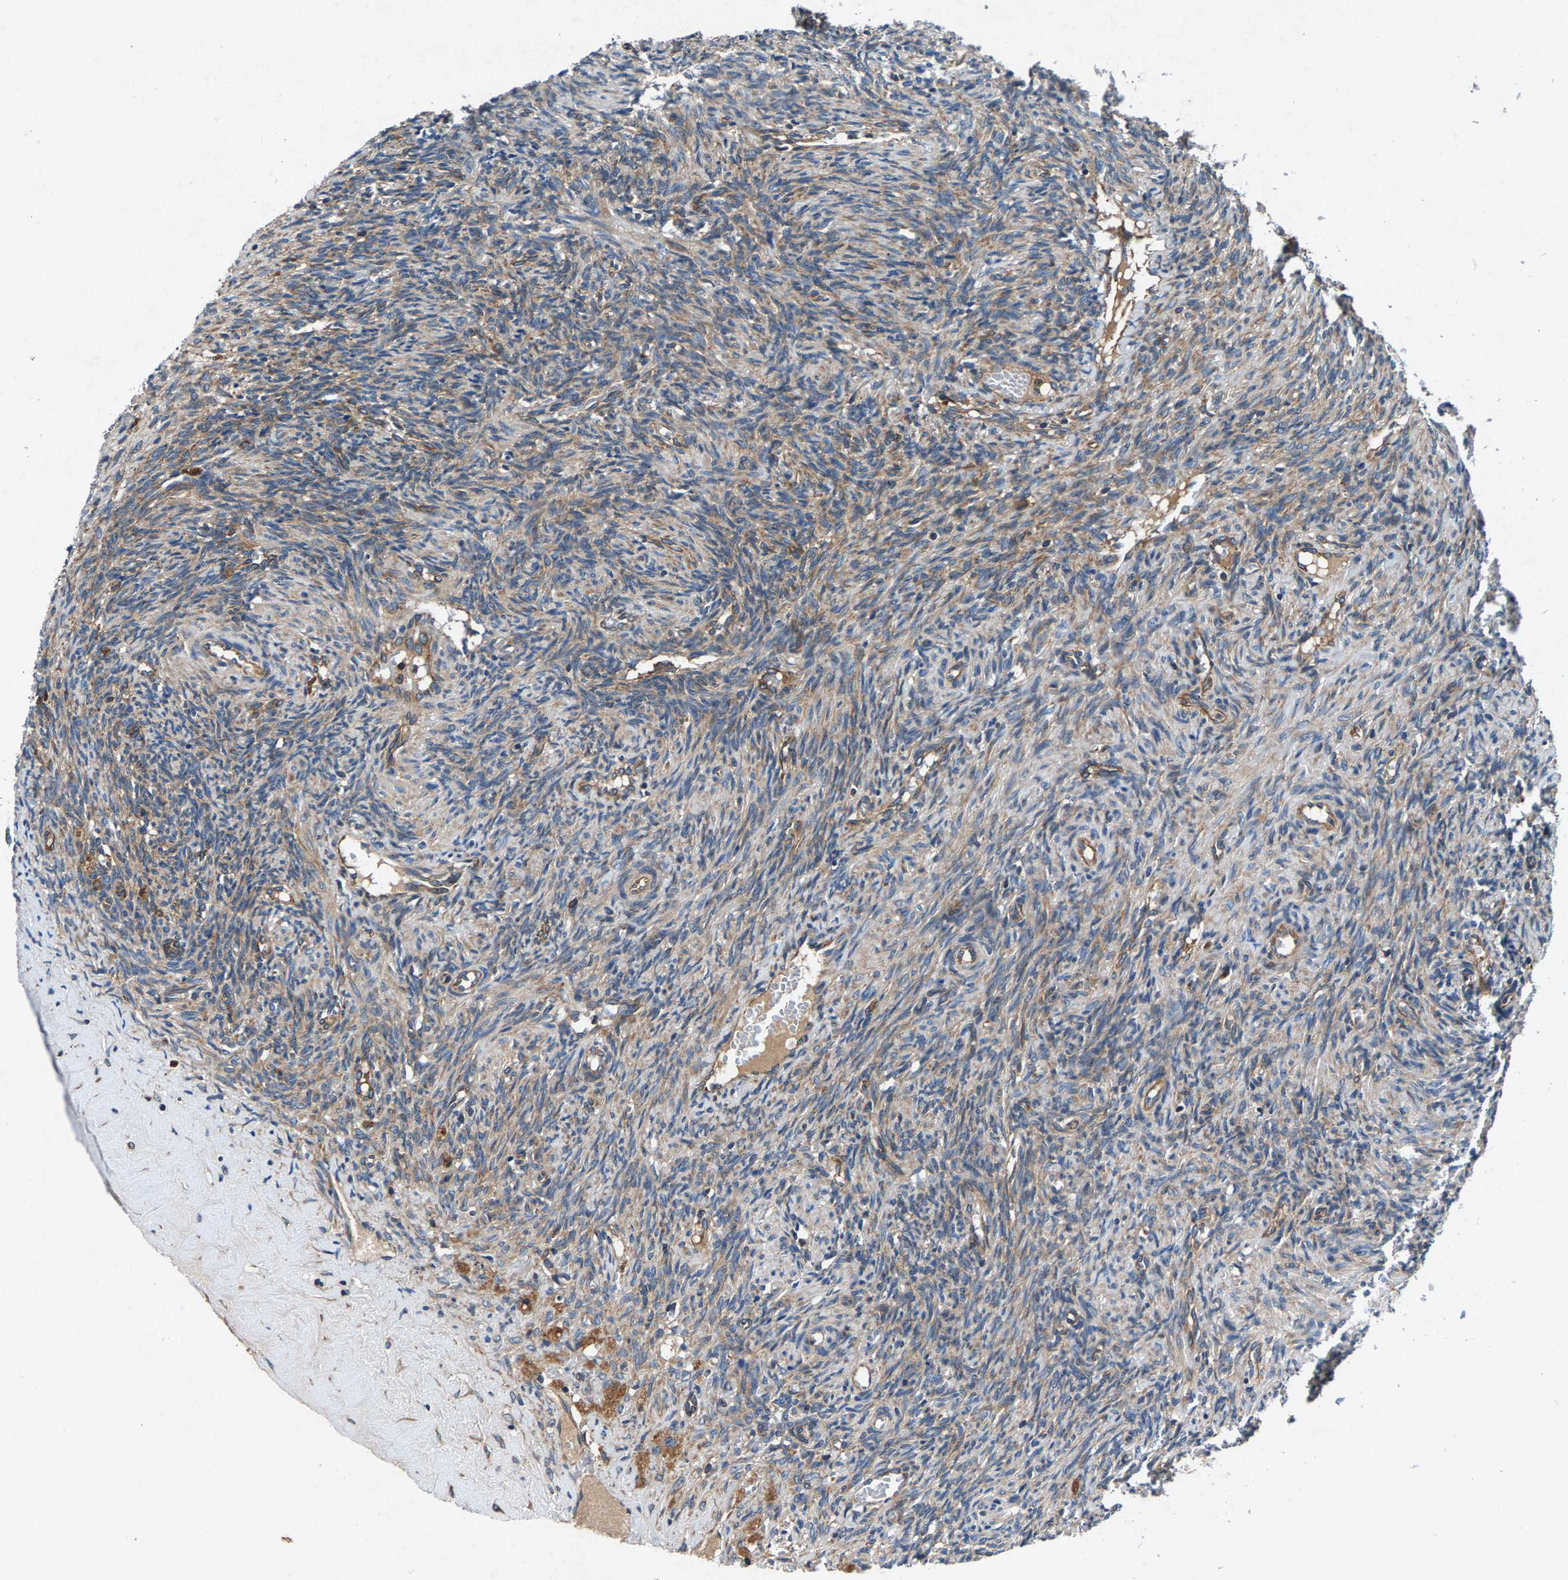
{"staining": {"intensity": "moderate", "quantity": "25%-75%", "location": "cytoplasmic/membranous"}, "tissue": "ovary", "cell_type": "Ovarian stroma cells", "image_type": "normal", "snomed": [{"axis": "morphology", "description": "Normal tissue, NOS"}, {"axis": "topography", "description": "Ovary"}], "caption": "DAB (3,3'-diaminobenzidine) immunohistochemical staining of unremarkable human ovary exhibits moderate cytoplasmic/membranous protein expression in about 25%-75% of ovarian stroma cells. (DAB IHC, brown staining for protein, blue staining for nuclei).", "gene": "LPCAT1", "patient": {"sex": "female", "age": 41}}